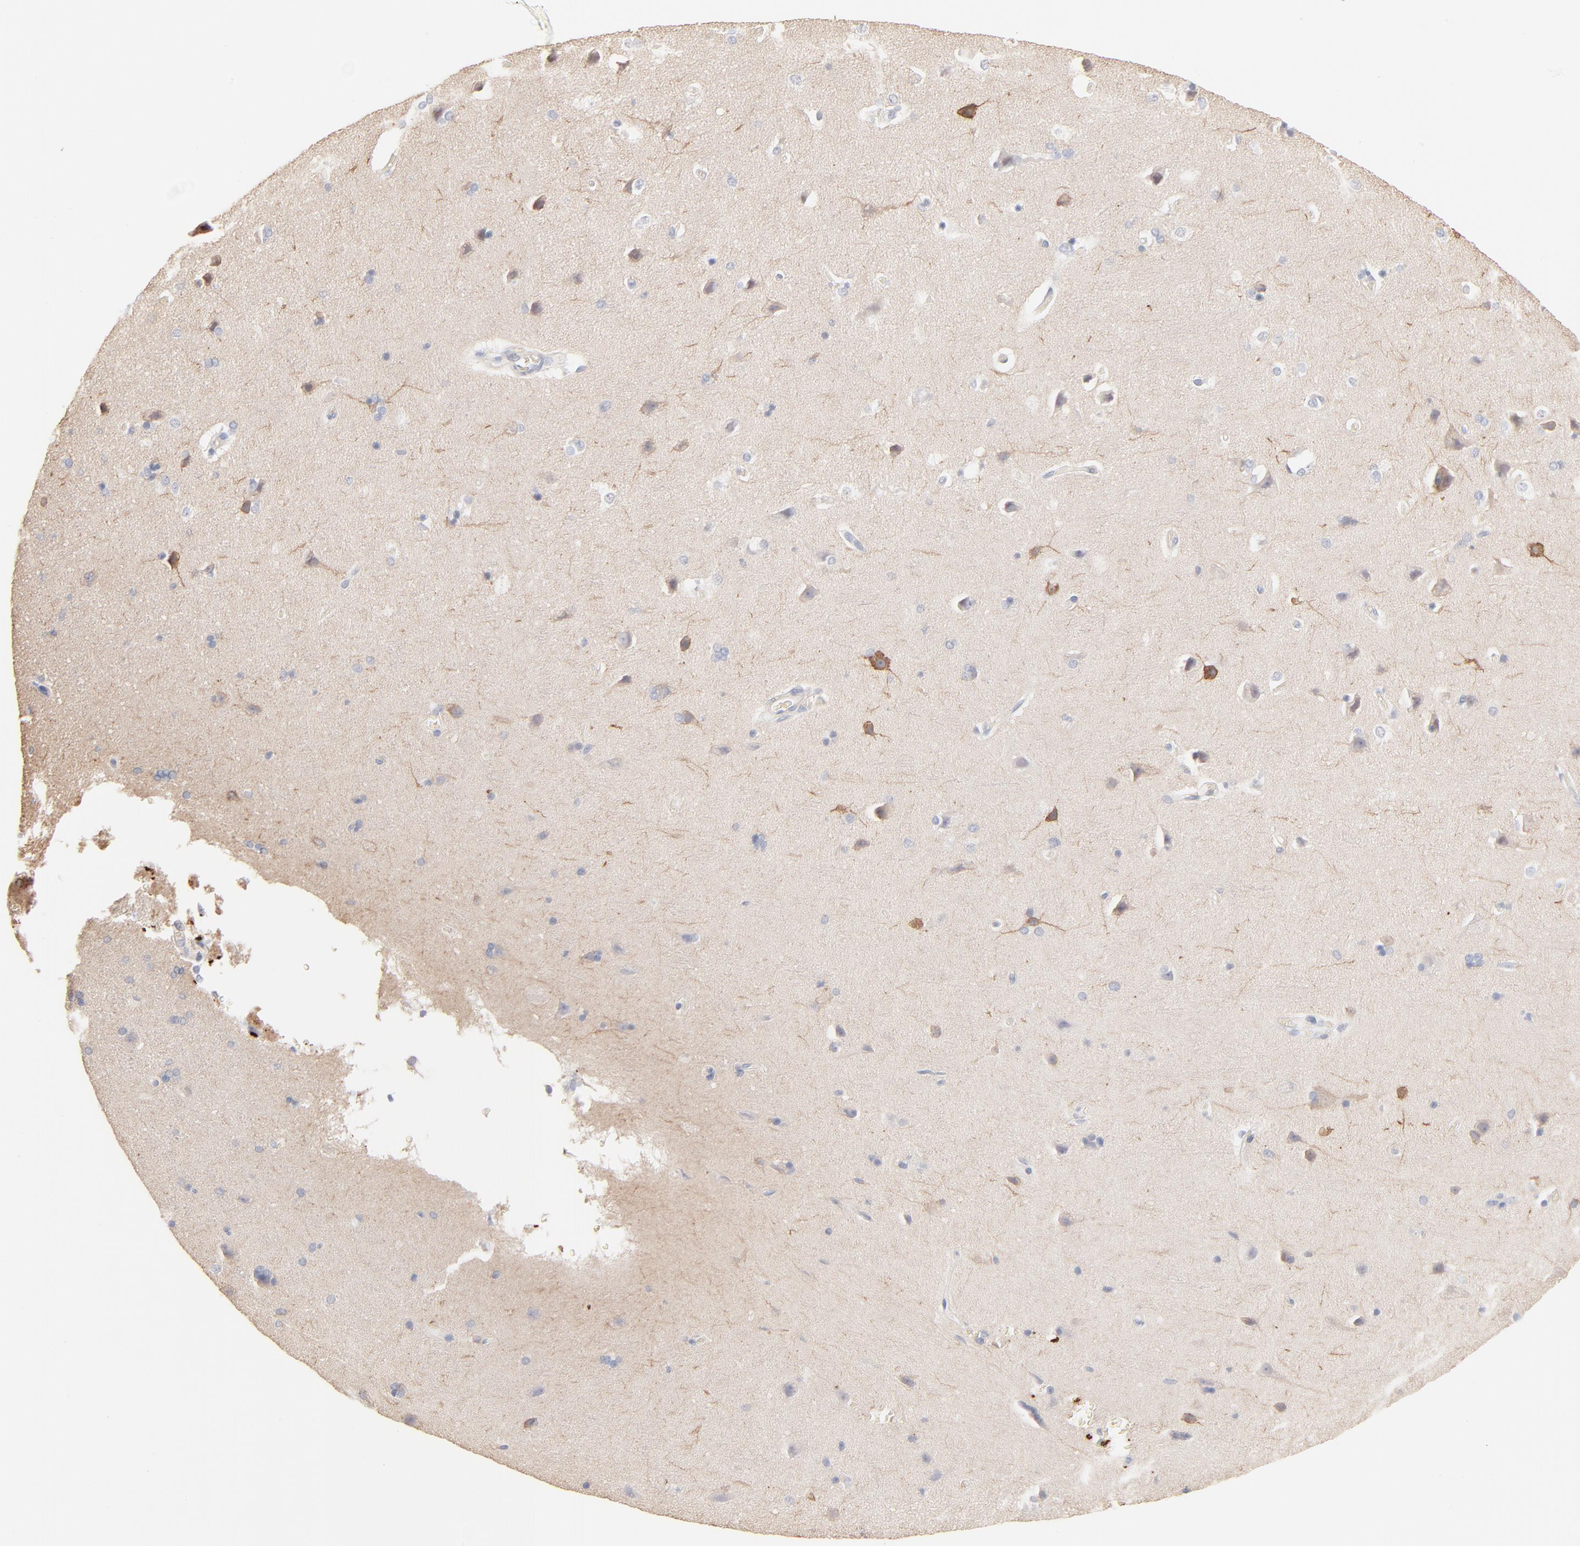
{"staining": {"intensity": "negative", "quantity": "none", "location": "none"}, "tissue": "cerebral cortex", "cell_type": "Endothelial cells", "image_type": "normal", "snomed": [{"axis": "morphology", "description": "Normal tissue, NOS"}, {"axis": "topography", "description": "Cerebral cortex"}], "caption": "IHC of normal cerebral cortex reveals no positivity in endothelial cells. The staining was performed using DAB to visualize the protein expression in brown, while the nuclei were stained in blue with hematoxylin (Magnification: 20x).", "gene": "SPTB", "patient": {"sex": "male", "age": 62}}